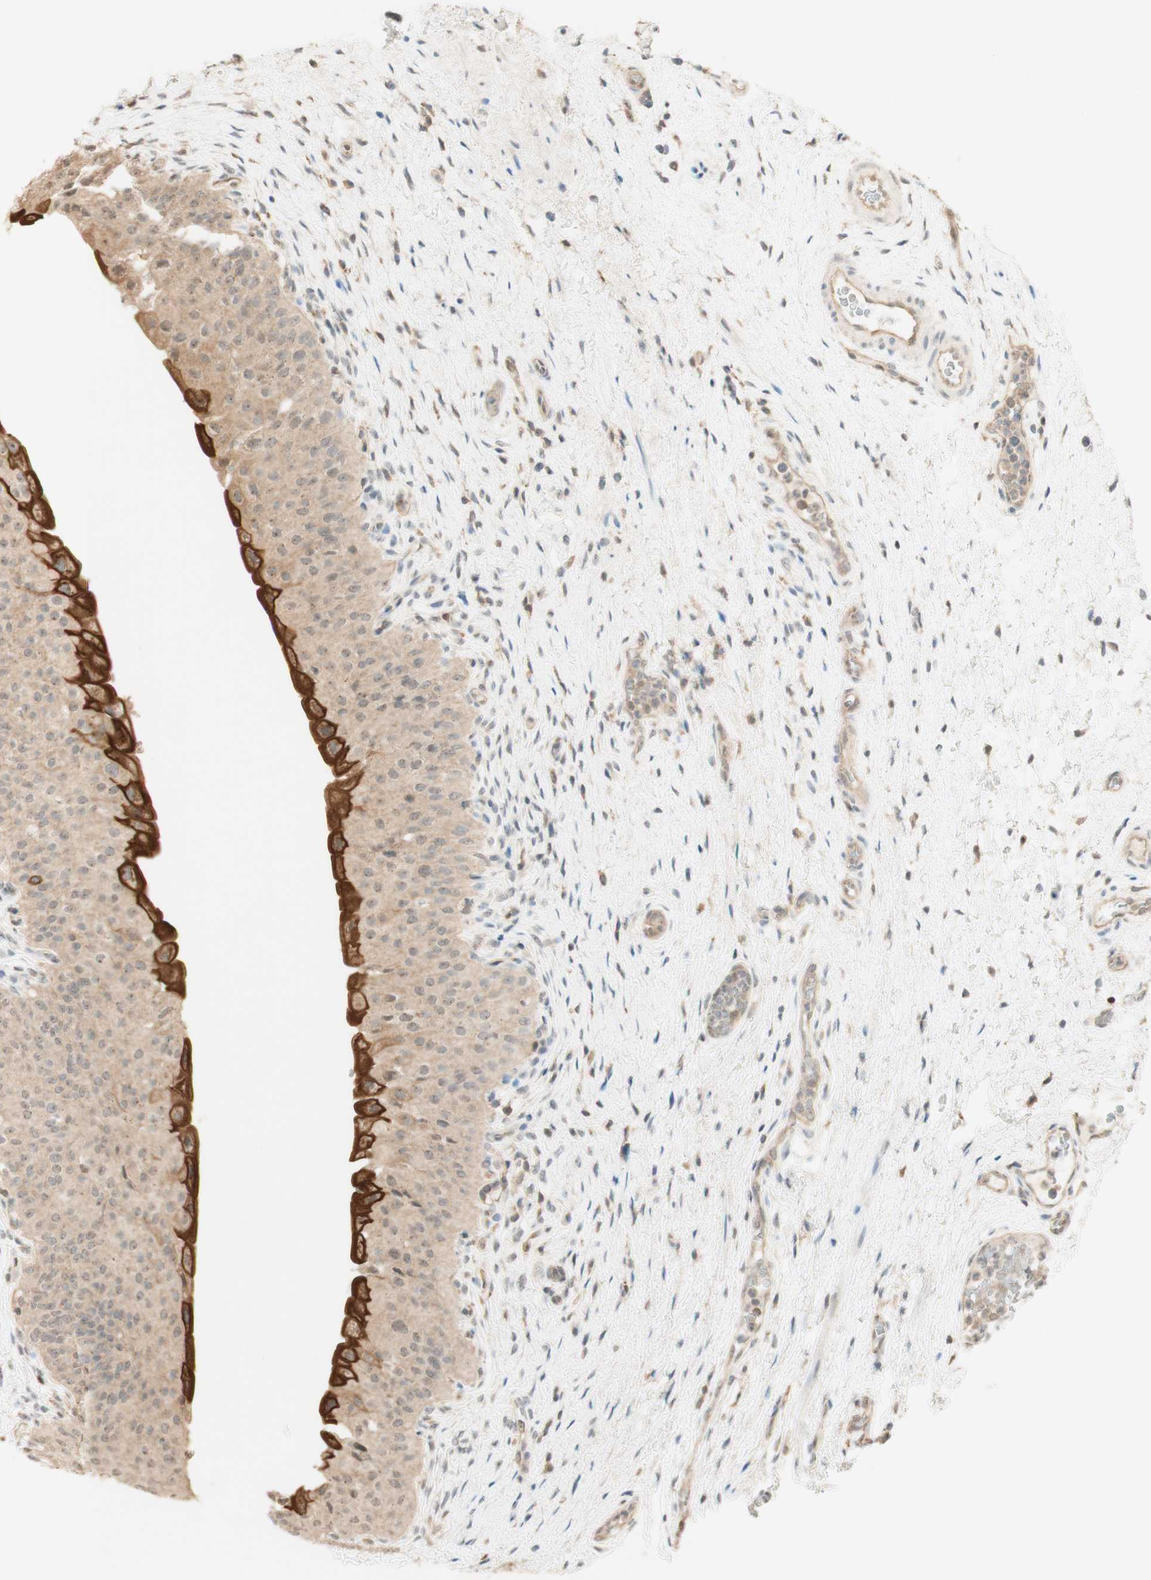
{"staining": {"intensity": "strong", "quantity": "<25%", "location": "cytoplasmic/membranous"}, "tissue": "urinary bladder", "cell_type": "Urothelial cells", "image_type": "normal", "snomed": [{"axis": "morphology", "description": "Normal tissue, NOS"}, {"axis": "morphology", "description": "Urothelial carcinoma, High grade"}, {"axis": "topography", "description": "Urinary bladder"}], "caption": "A high-resolution photomicrograph shows immunohistochemistry (IHC) staining of normal urinary bladder, which exhibits strong cytoplasmic/membranous positivity in approximately <25% of urothelial cells.", "gene": "SPINT2", "patient": {"sex": "male", "age": 46}}